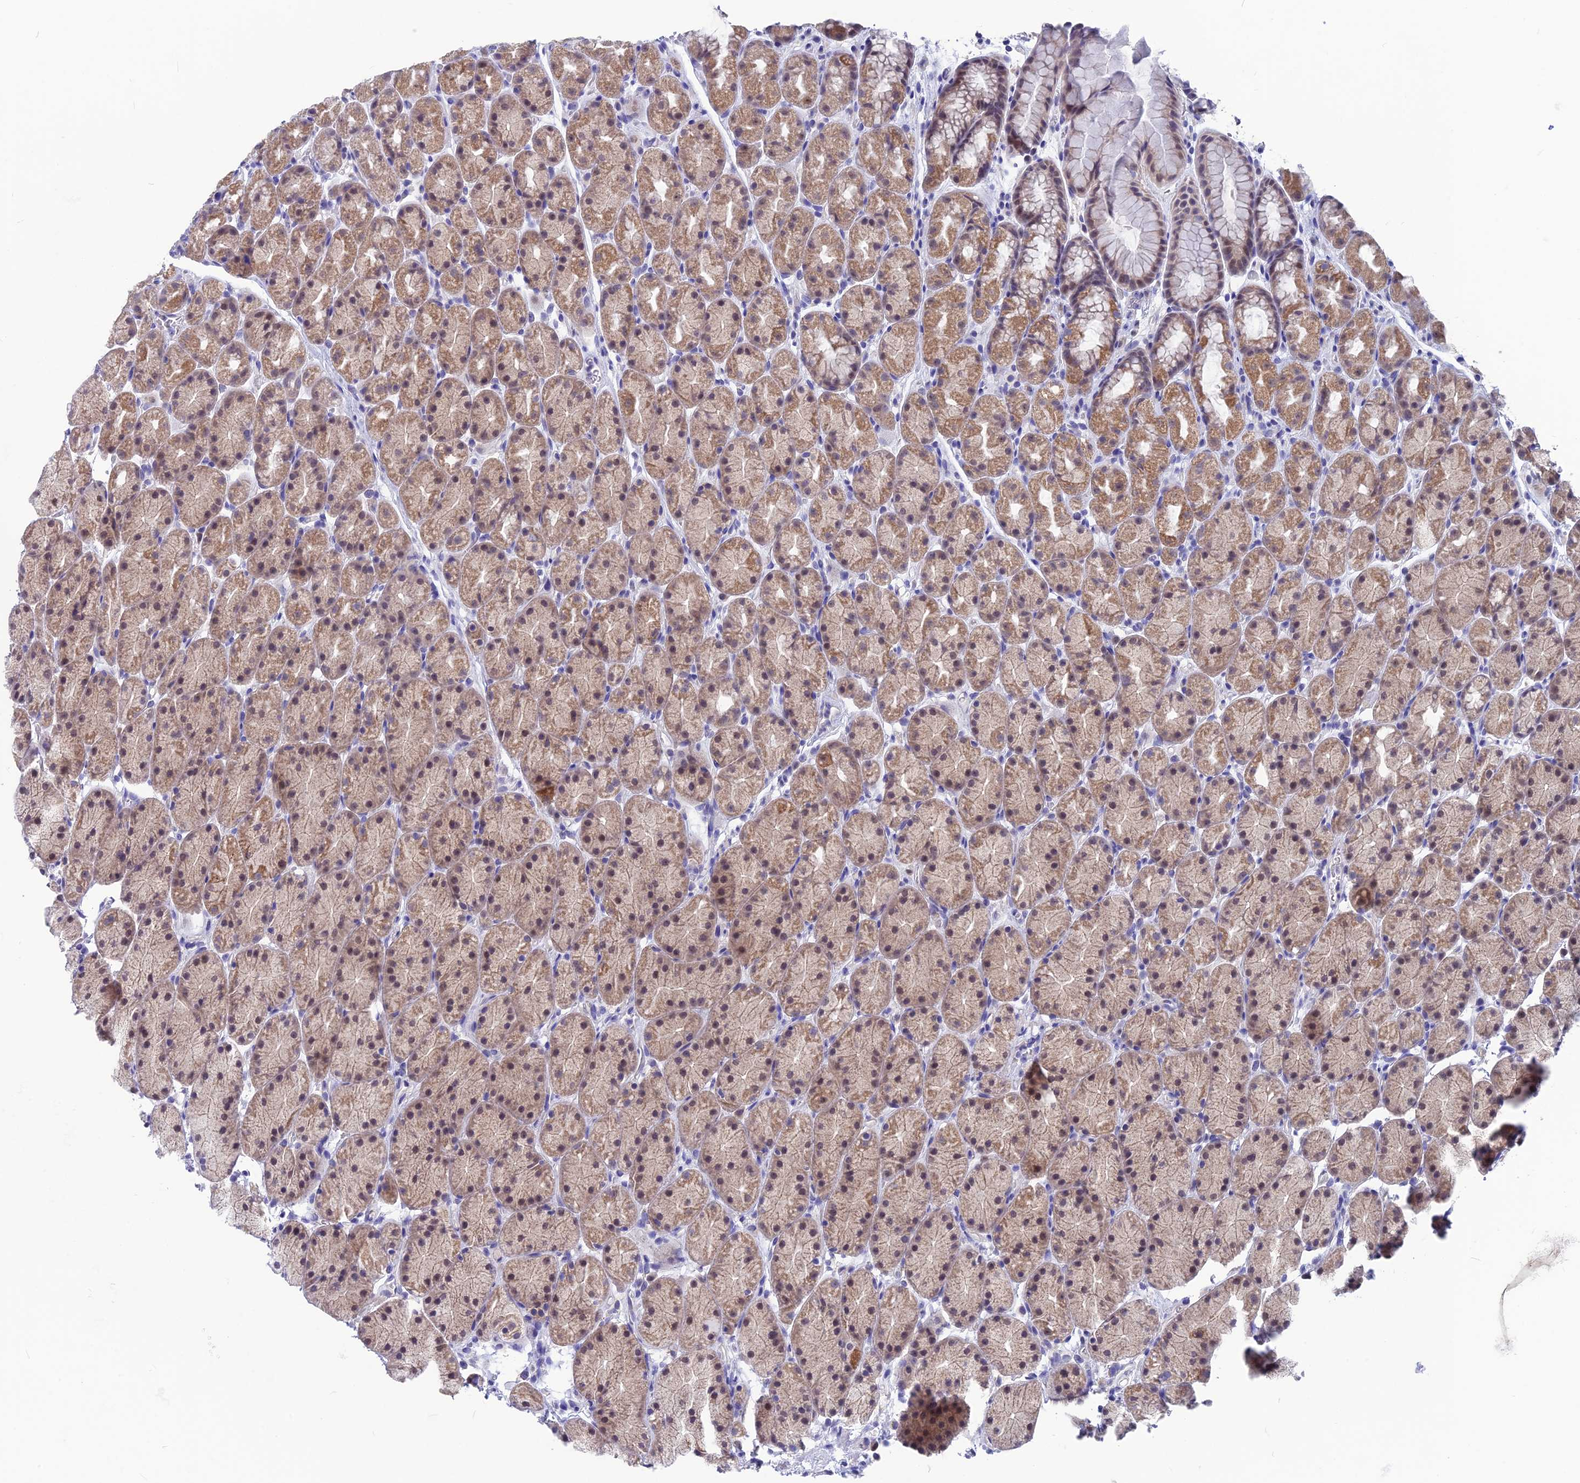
{"staining": {"intensity": "weak", "quantity": ">75%", "location": "cytoplasmic/membranous,nuclear"}, "tissue": "stomach", "cell_type": "Glandular cells", "image_type": "normal", "snomed": [{"axis": "morphology", "description": "Normal tissue, NOS"}, {"axis": "topography", "description": "Stomach, upper"}, {"axis": "topography", "description": "Stomach"}], "caption": "A brown stain highlights weak cytoplasmic/membranous,nuclear positivity of a protein in glandular cells of normal human stomach. (Stains: DAB (3,3'-diaminobenzidine) in brown, nuclei in blue, Microscopy: brightfield microscopy at high magnification).", "gene": "SNTN", "patient": {"sex": "male", "age": 47}}